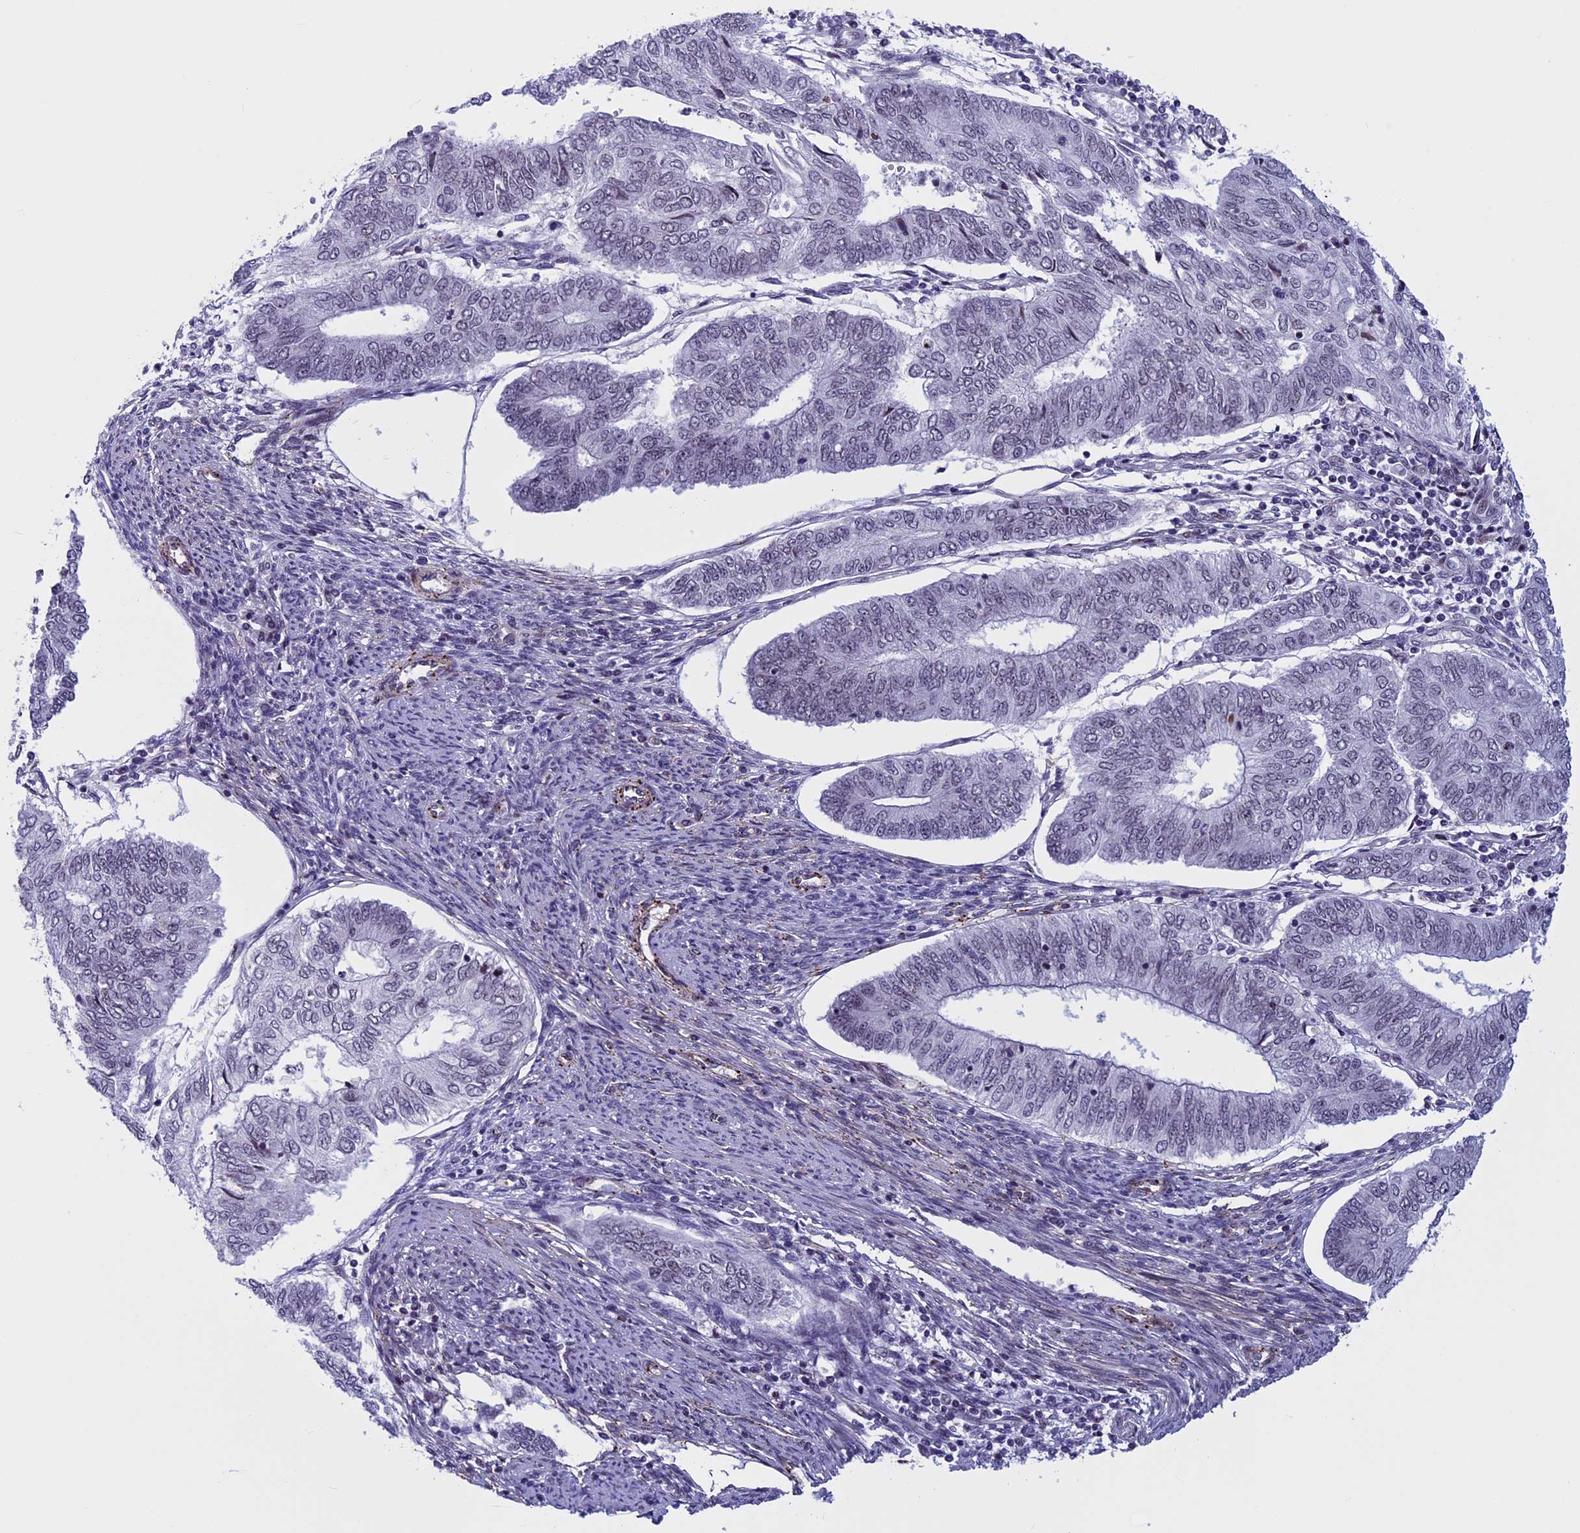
{"staining": {"intensity": "weak", "quantity": "25%-75%", "location": "nuclear"}, "tissue": "endometrial cancer", "cell_type": "Tumor cells", "image_type": "cancer", "snomed": [{"axis": "morphology", "description": "Adenocarcinoma, NOS"}, {"axis": "topography", "description": "Endometrium"}], "caption": "Protein staining of endometrial cancer (adenocarcinoma) tissue displays weak nuclear positivity in approximately 25%-75% of tumor cells. (brown staining indicates protein expression, while blue staining denotes nuclei).", "gene": "NIPBL", "patient": {"sex": "female", "age": 68}}